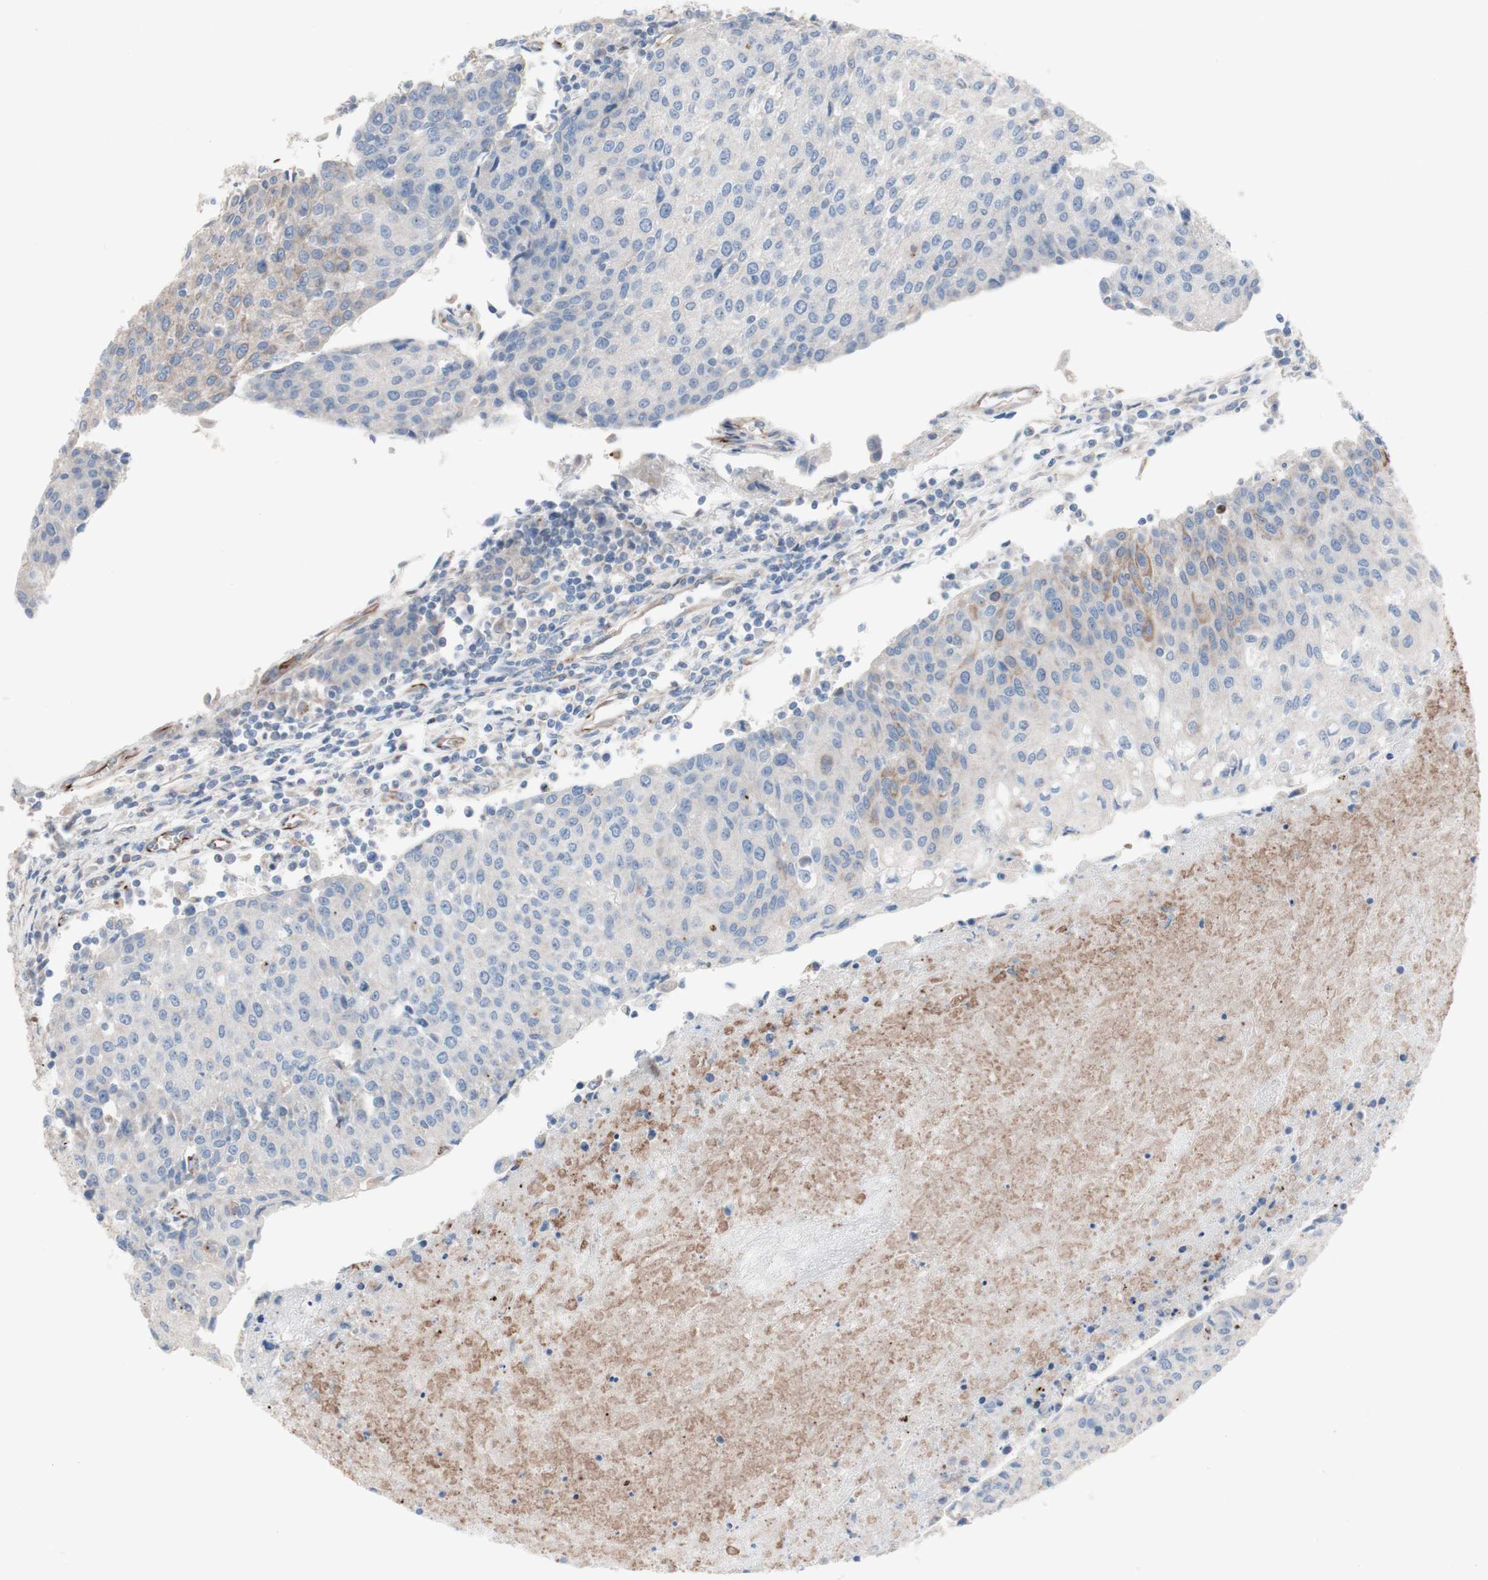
{"staining": {"intensity": "negative", "quantity": "none", "location": "none"}, "tissue": "urothelial cancer", "cell_type": "Tumor cells", "image_type": "cancer", "snomed": [{"axis": "morphology", "description": "Urothelial carcinoma, High grade"}, {"axis": "topography", "description": "Urinary bladder"}], "caption": "This photomicrograph is of urothelial cancer stained with immunohistochemistry to label a protein in brown with the nuclei are counter-stained blue. There is no expression in tumor cells.", "gene": "AGPAT5", "patient": {"sex": "female", "age": 85}}